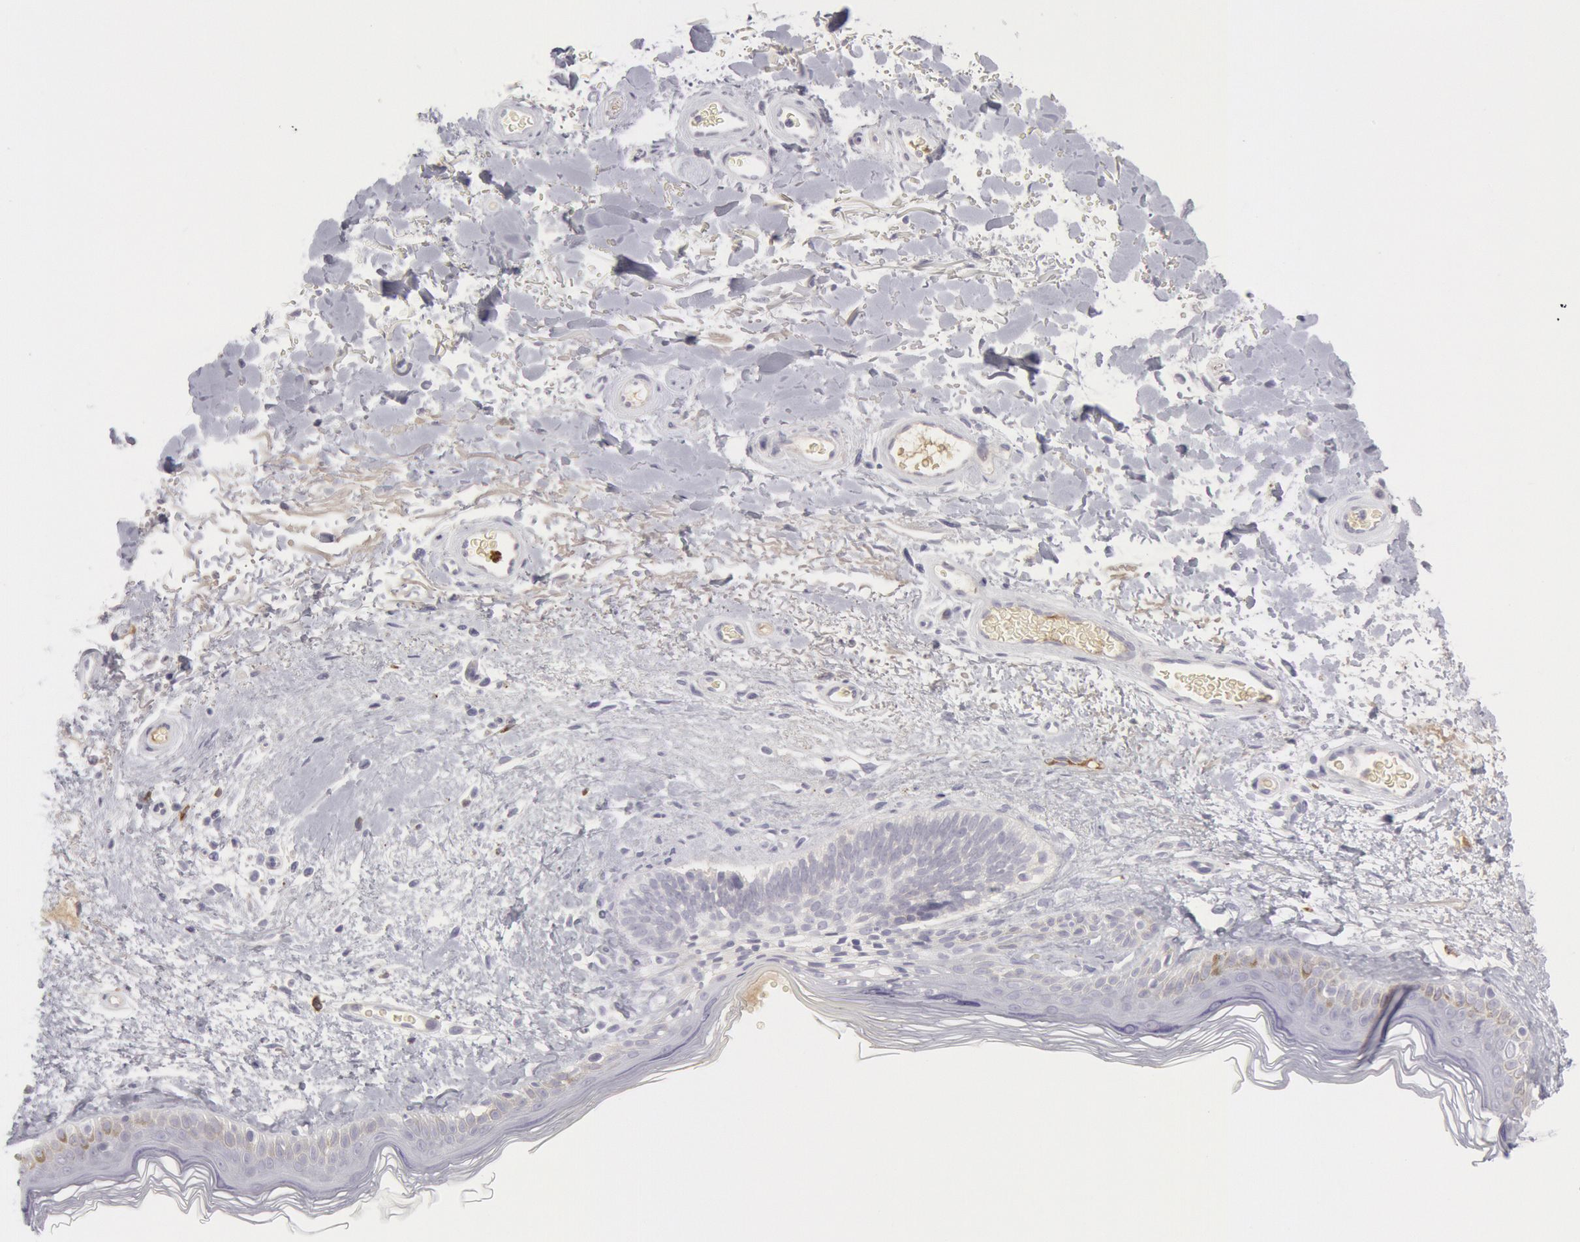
{"staining": {"intensity": "negative", "quantity": "none", "location": "none"}, "tissue": "skin", "cell_type": "Fibroblasts", "image_type": "normal", "snomed": [{"axis": "morphology", "description": "Normal tissue, NOS"}, {"axis": "topography", "description": "Skin"}], "caption": "IHC micrograph of unremarkable skin: human skin stained with DAB (3,3'-diaminobenzidine) exhibits no significant protein positivity in fibroblasts.", "gene": "FCN1", "patient": {"sex": "male", "age": 63}}